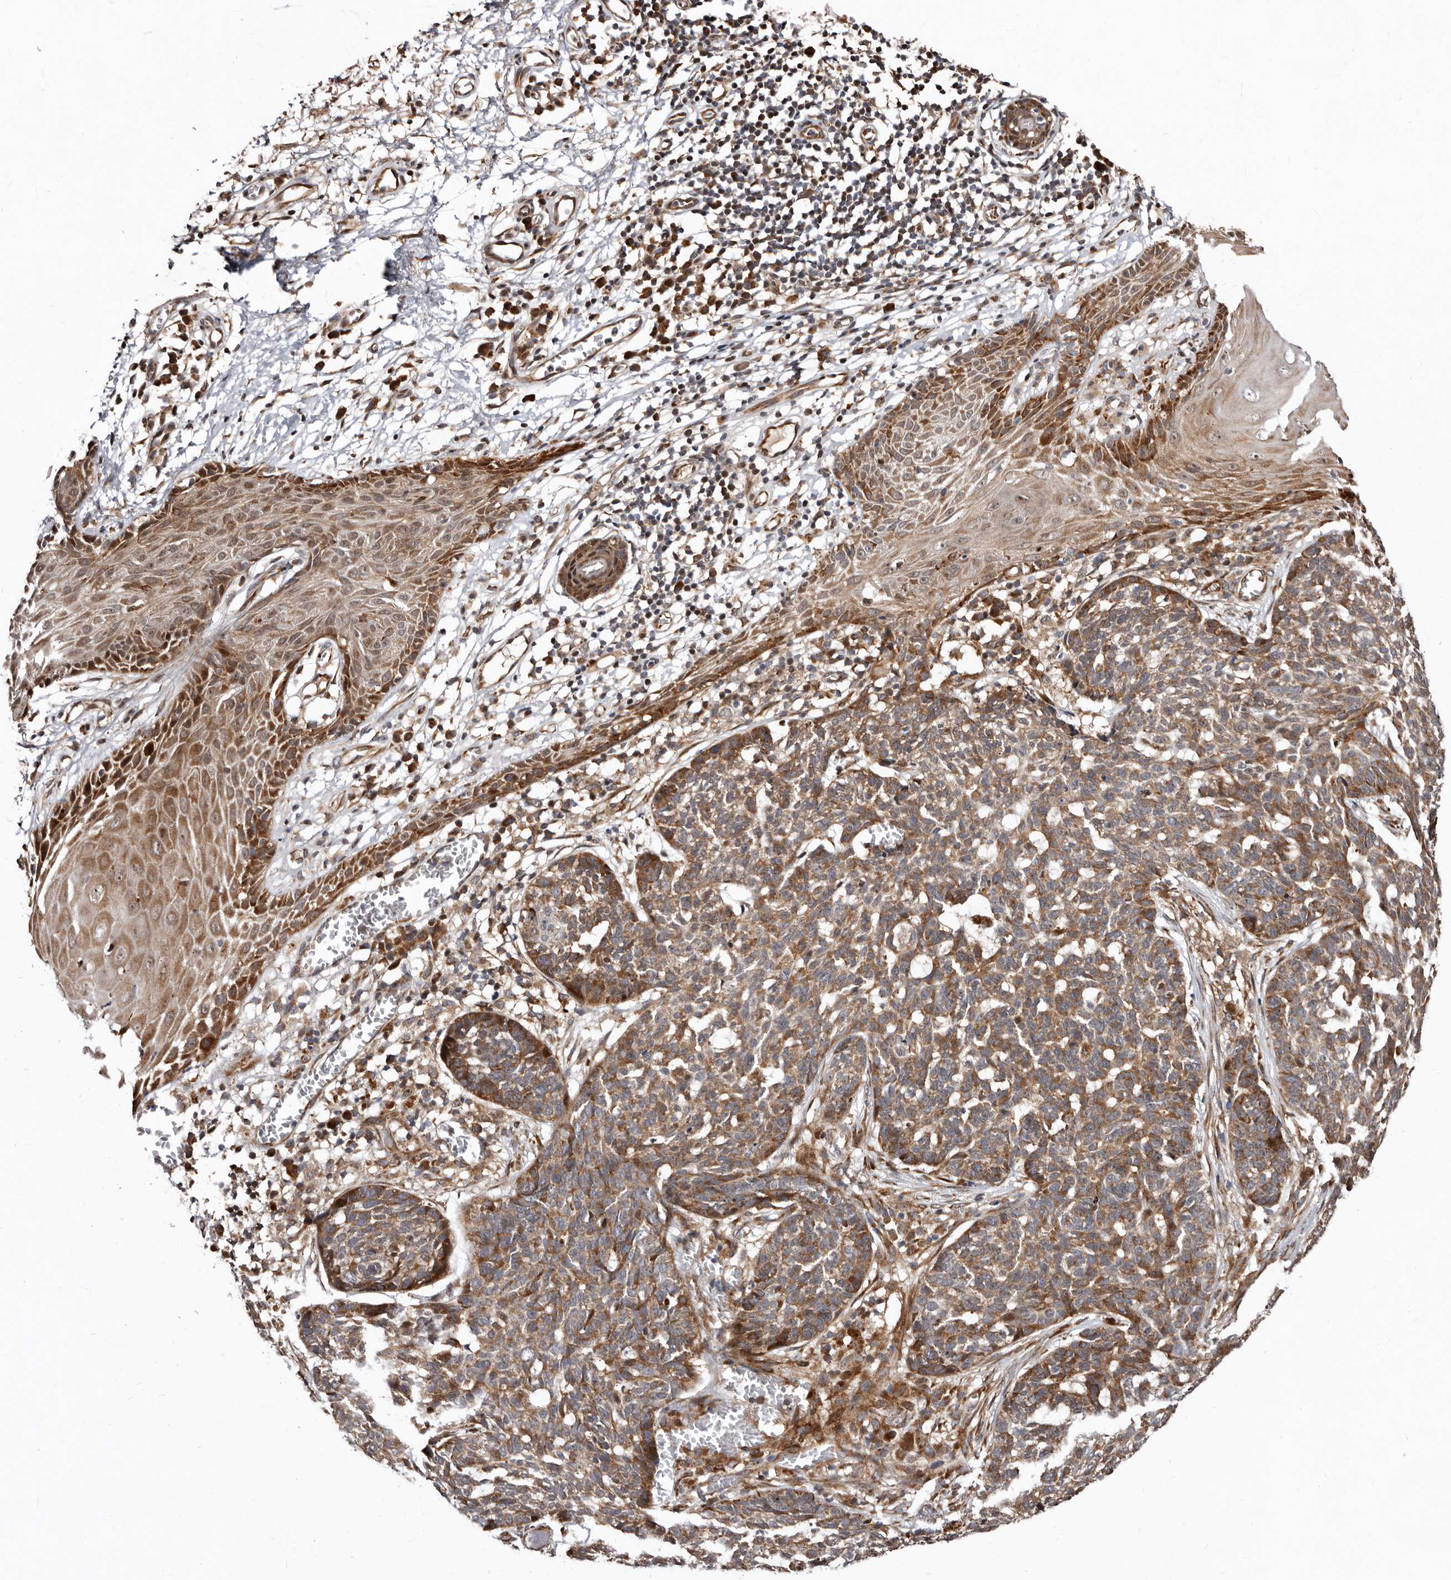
{"staining": {"intensity": "moderate", "quantity": ">75%", "location": "cytoplasmic/membranous"}, "tissue": "skin cancer", "cell_type": "Tumor cells", "image_type": "cancer", "snomed": [{"axis": "morphology", "description": "Basal cell carcinoma"}, {"axis": "topography", "description": "Skin"}], "caption": "The image displays staining of skin cancer (basal cell carcinoma), revealing moderate cytoplasmic/membranous protein positivity (brown color) within tumor cells.", "gene": "WEE2", "patient": {"sex": "male", "age": 85}}